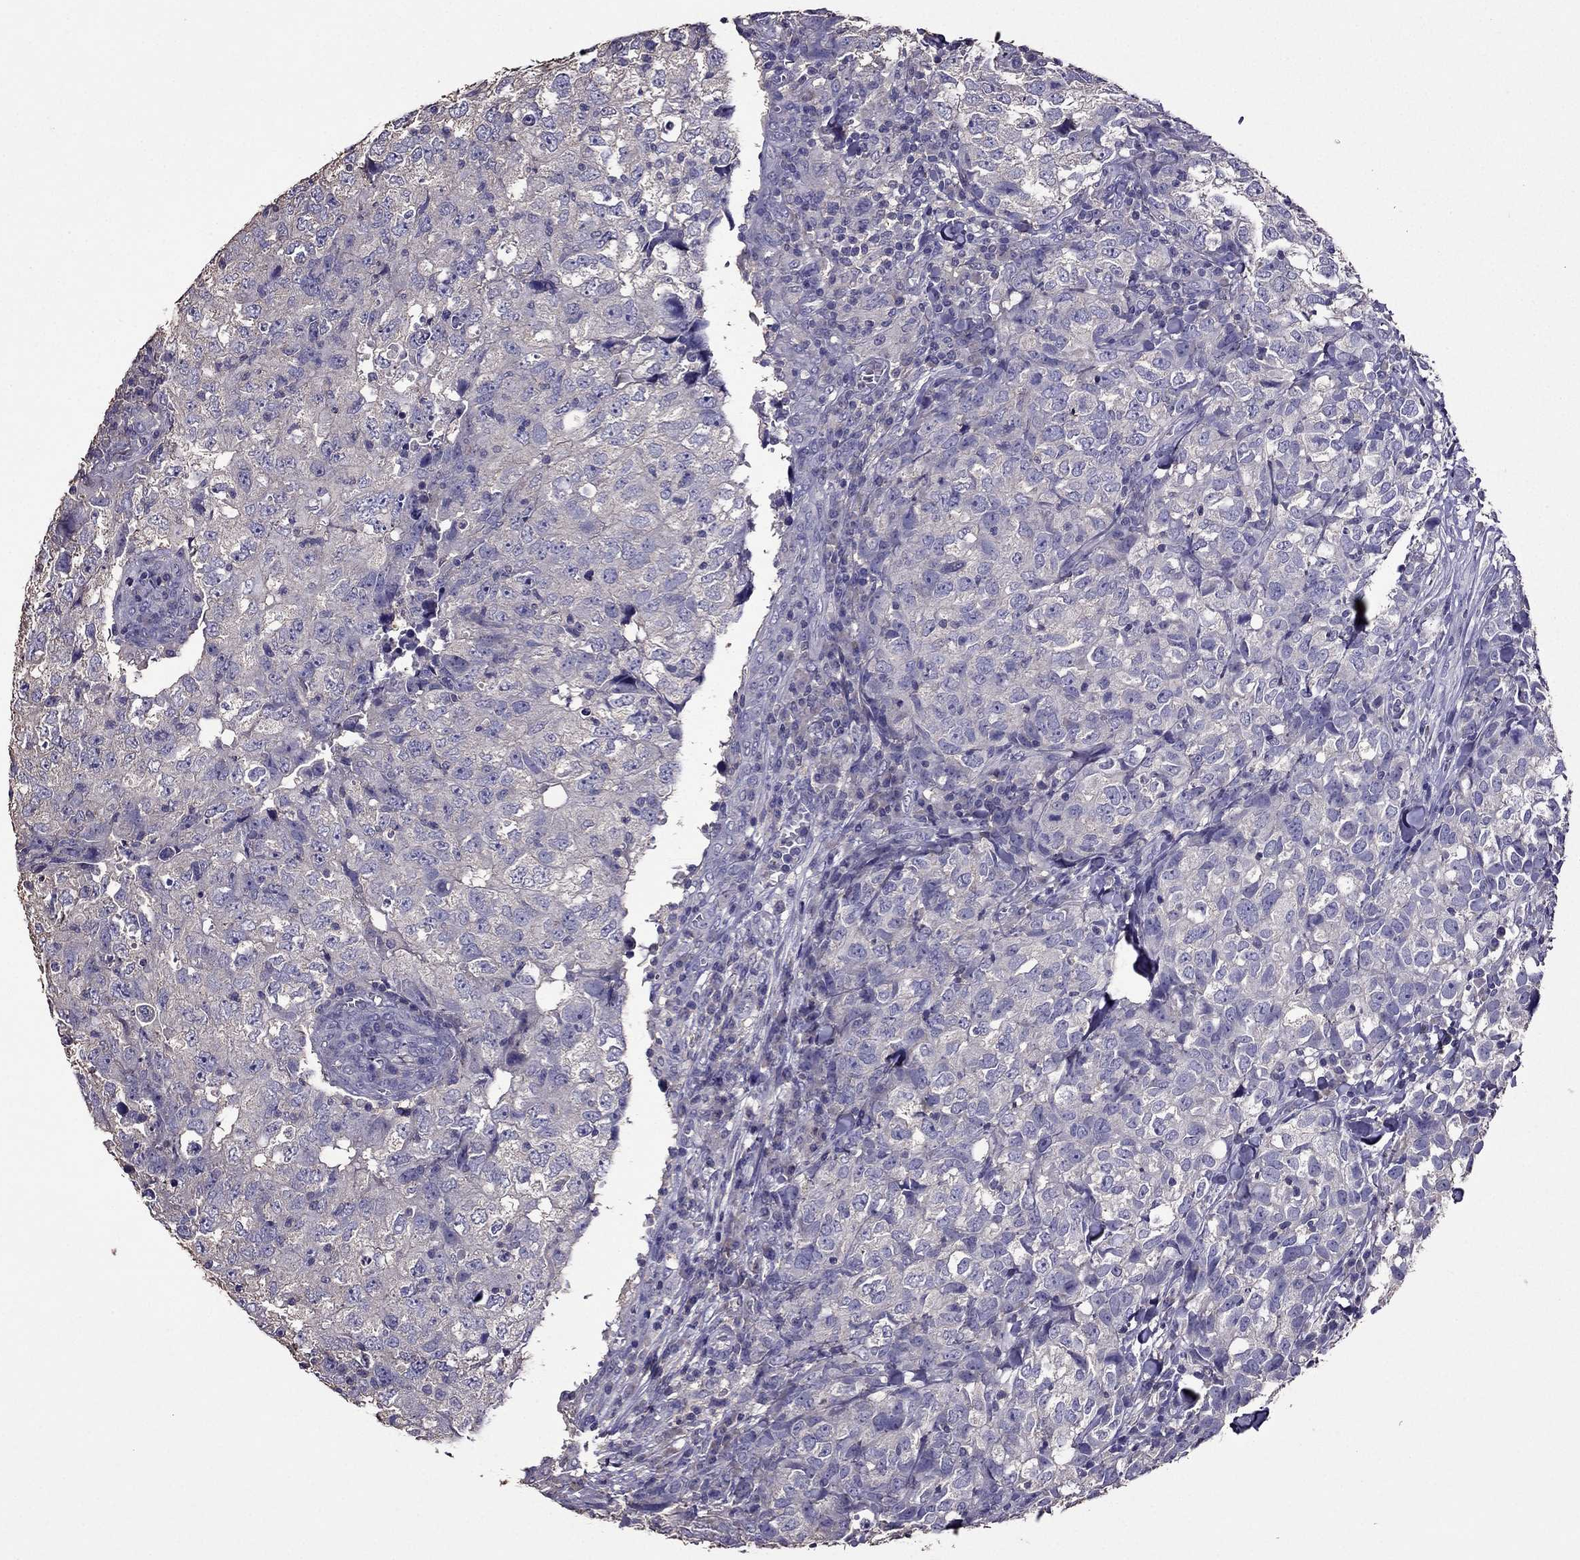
{"staining": {"intensity": "negative", "quantity": "none", "location": "none"}, "tissue": "breast cancer", "cell_type": "Tumor cells", "image_type": "cancer", "snomed": [{"axis": "morphology", "description": "Duct carcinoma"}, {"axis": "topography", "description": "Breast"}], "caption": "Breast cancer was stained to show a protein in brown. There is no significant staining in tumor cells.", "gene": "NKX3-1", "patient": {"sex": "female", "age": 30}}